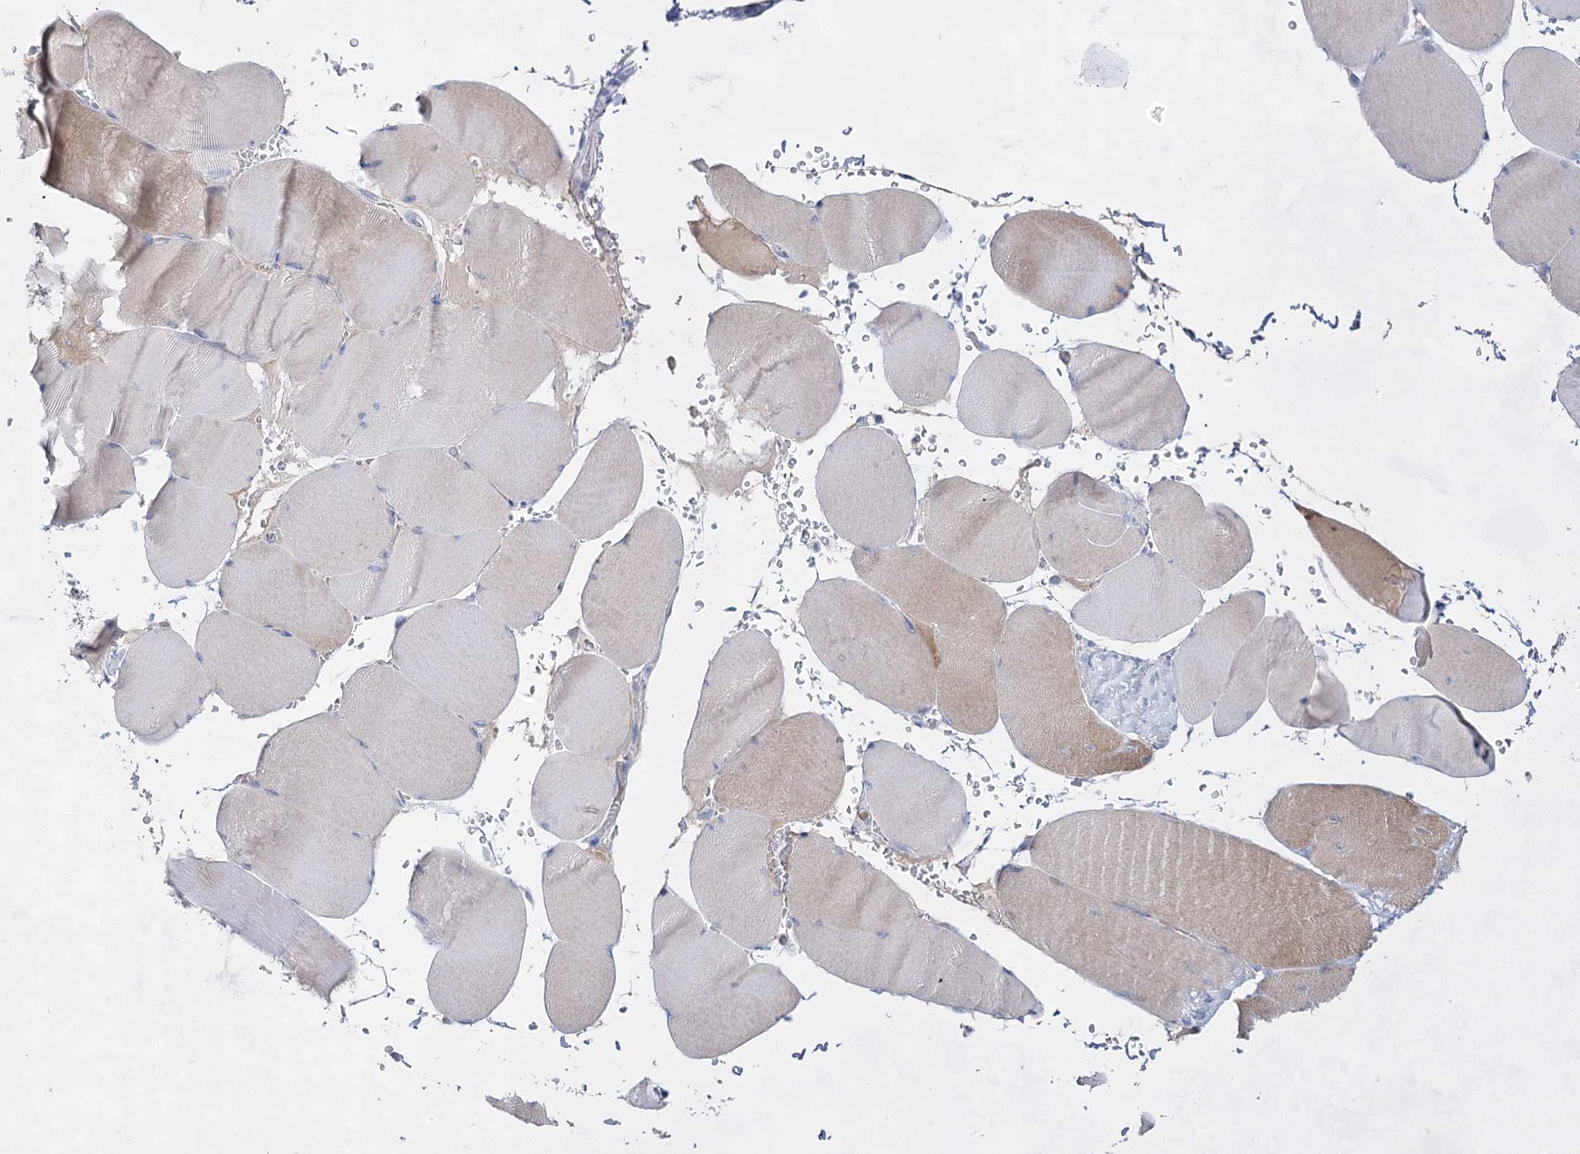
{"staining": {"intensity": "weak", "quantity": "<25%", "location": "cytoplasmic/membranous"}, "tissue": "skeletal muscle", "cell_type": "Myocytes", "image_type": "normal", "snomed": [{"axis": "morphology", "description": "Normal tissue, NOS"}, {"axis": "topography", "description": "Skeletal muscle"}, {"axis": "topography", "description": "Head-Neck"}], "caption": "The histopathology image shows no significant expression in myocytes of skeletal muscle. The staining is performed using DAB brown chromogen with nuclei counter-stained in using hematoxylin.", "gene": "ACRV1", "patient": {"sex": "male", "age": 66}}